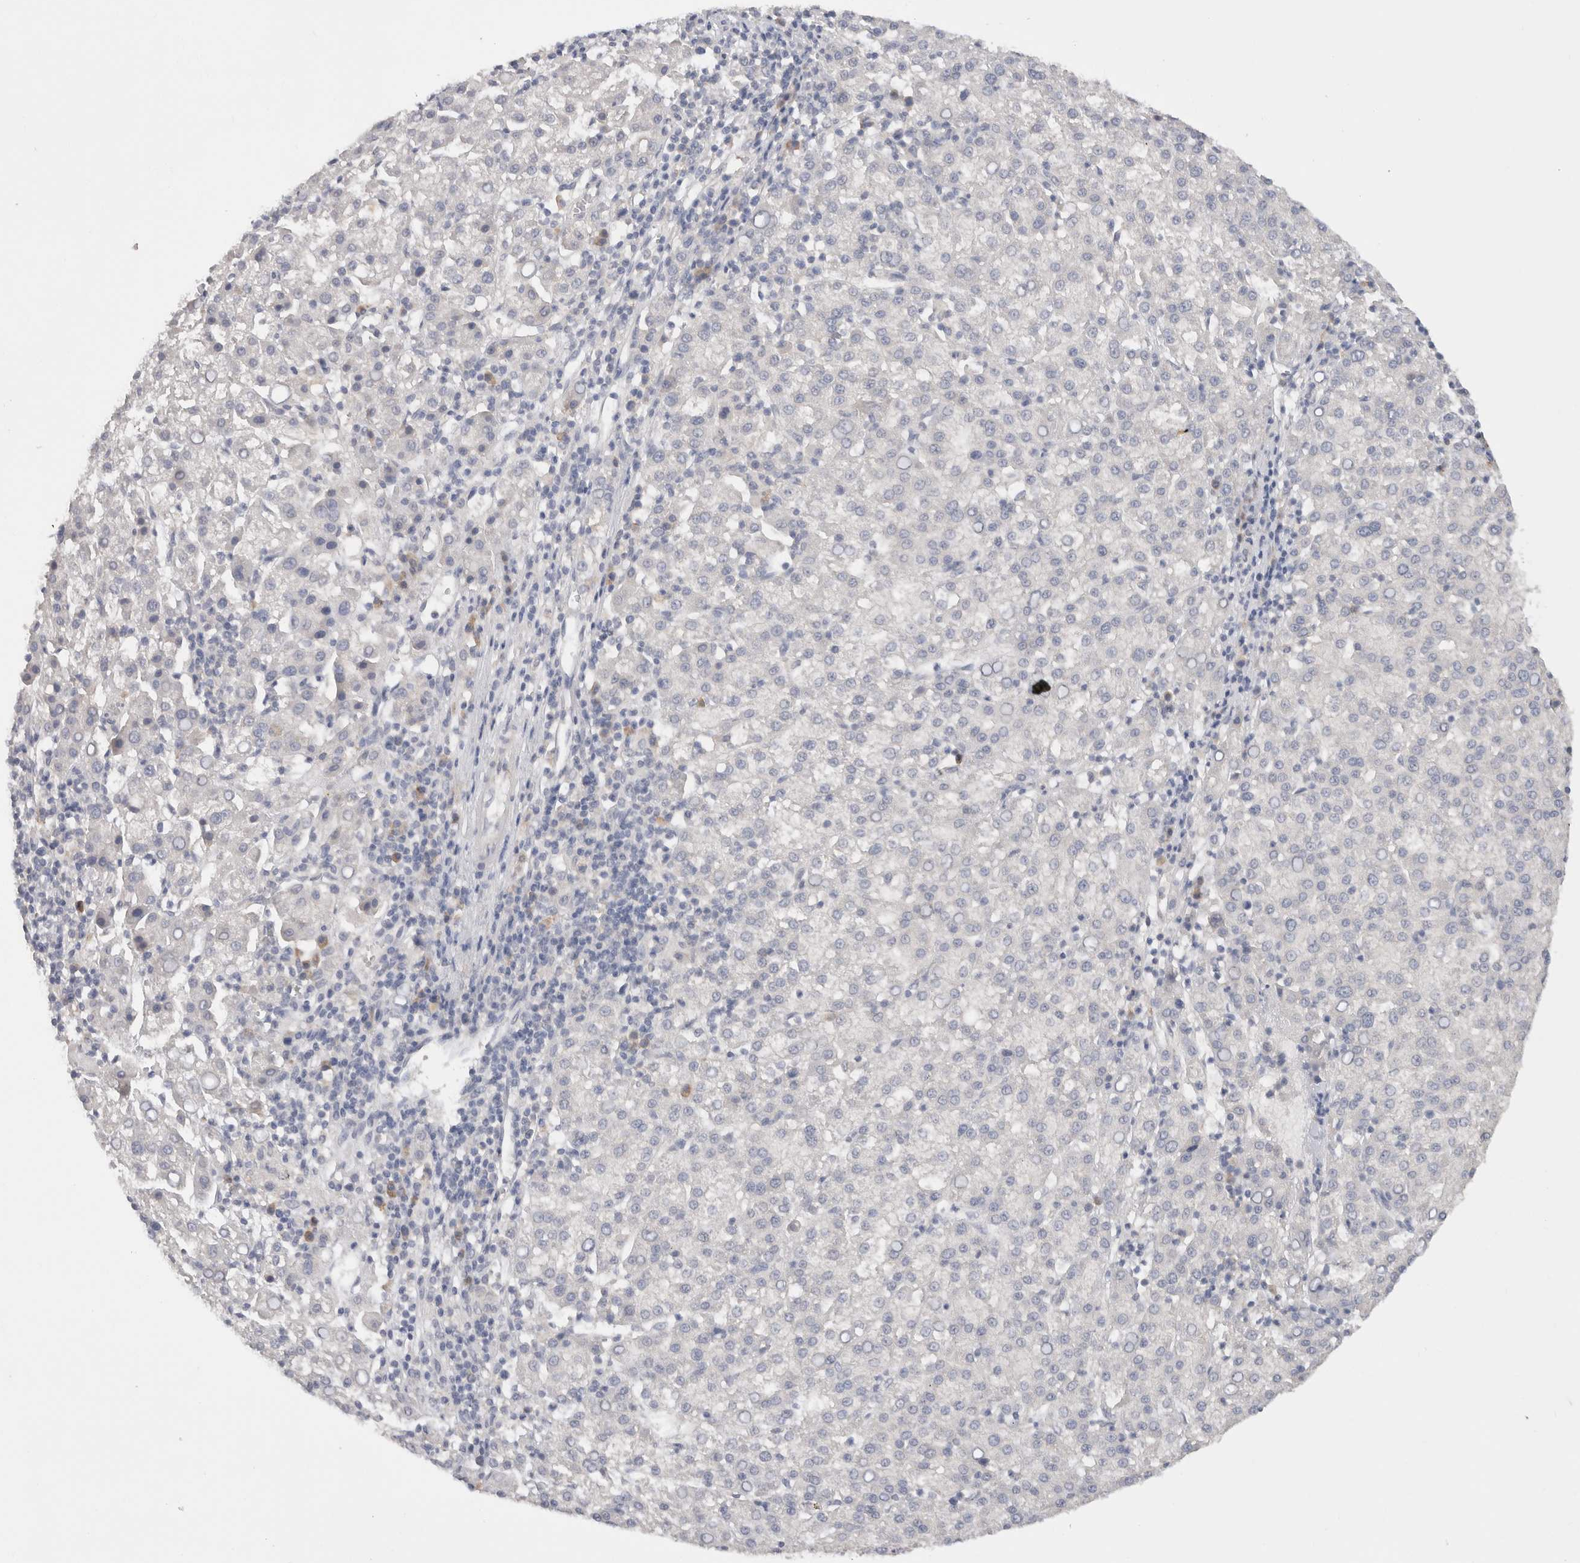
{"staining": {"intensity": "negative", "quantity": "none", "location": "none"}, "tissue": "liver cancer", "cell_type": "Tumor cells", "image_type": "cancer", "snomed": [{"axis": "morphology", "description": "Carcinoma, Hepatocellular, NOS"}, {"axis": "topography", "description": "Liver"}], "caption": "An IHC image of liver cancer (hepatocellular carcinoma) is shown. There is no staining in tumor cells of liver cancer (hepatocellular carcinoma).", "gene": "CHRM4", "patient": {"sex": "female", "age": 58}}